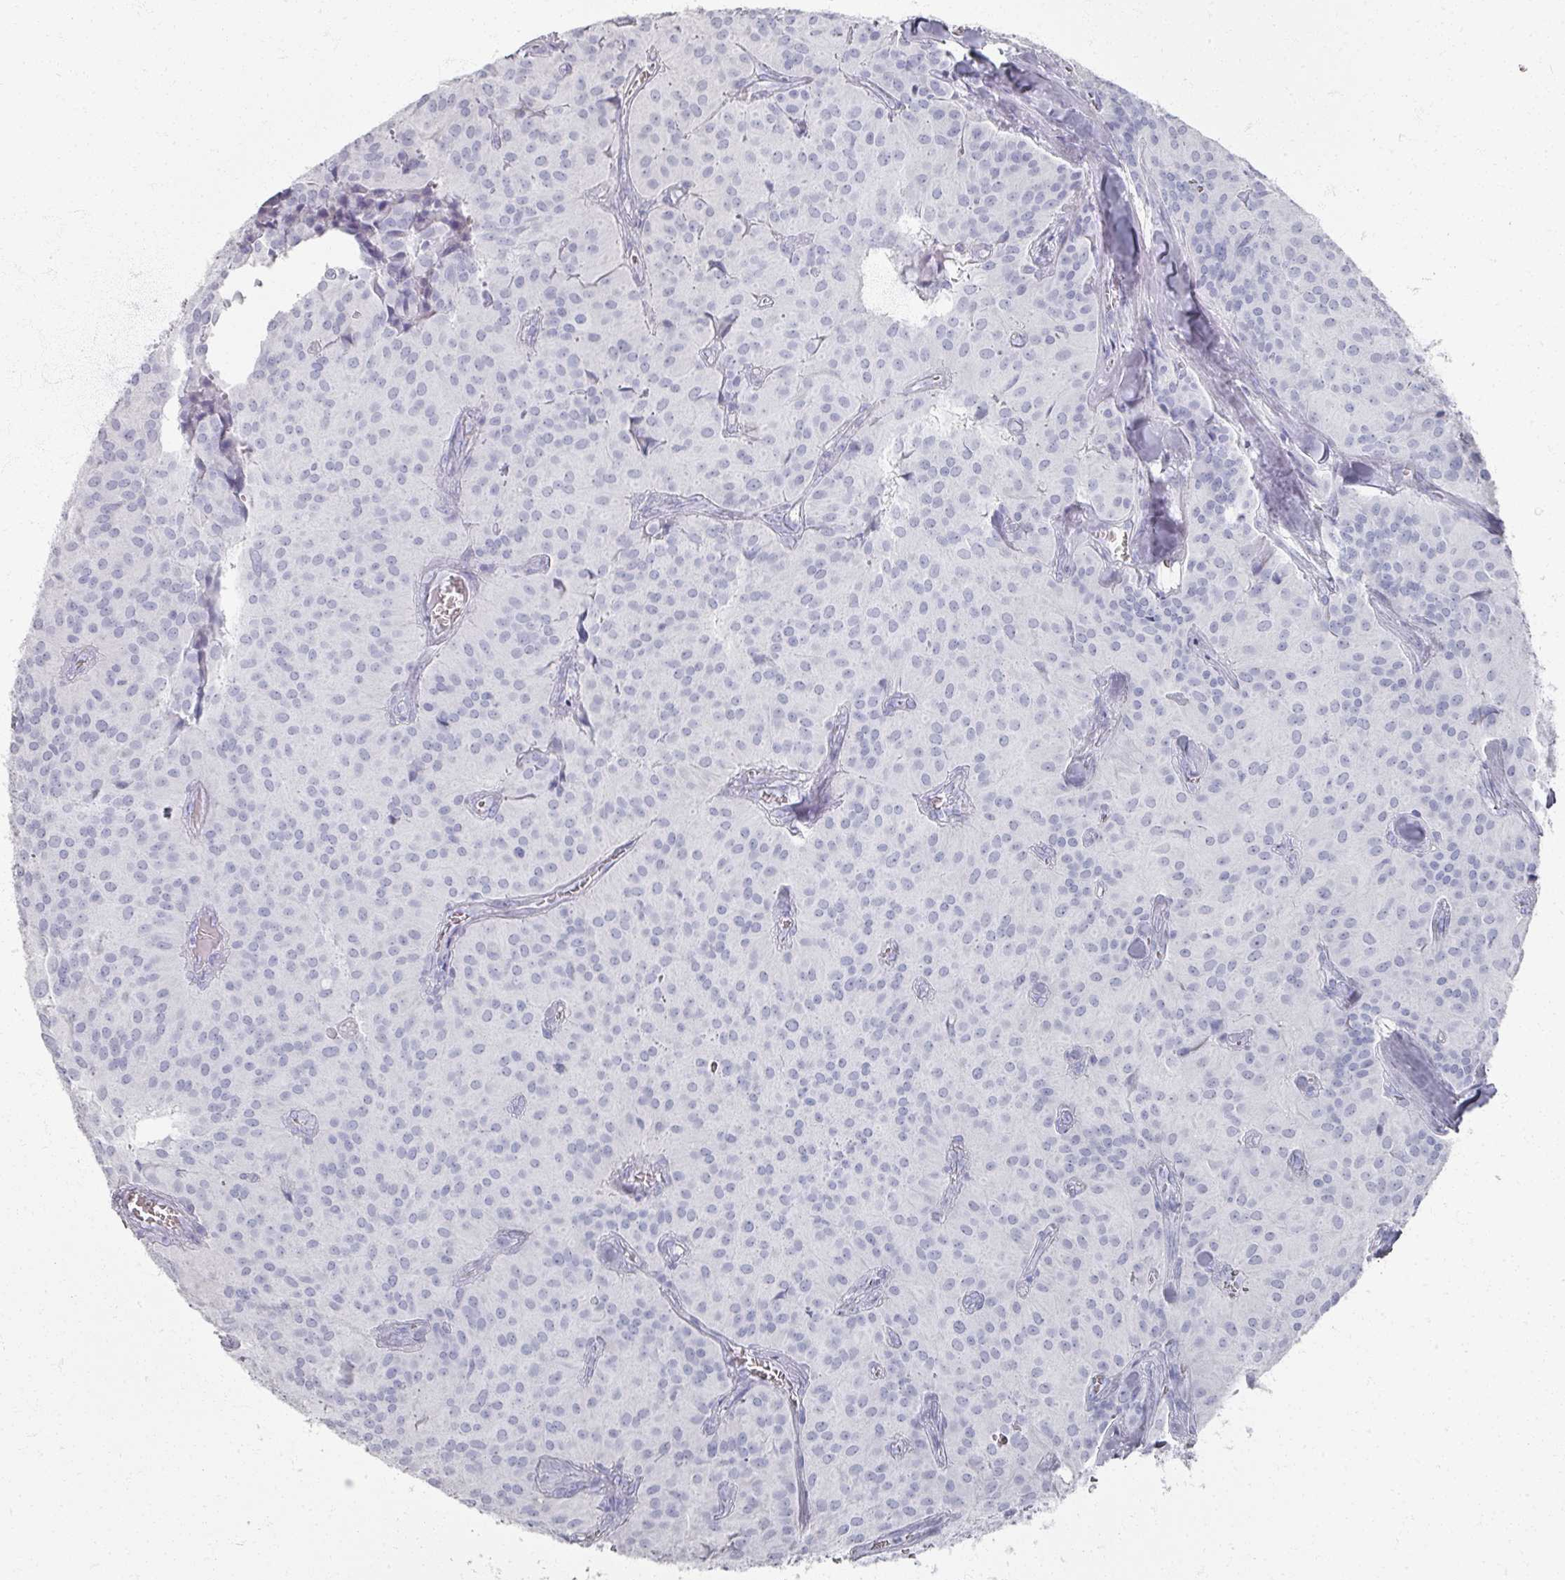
{"staining": {"intensity": "negative", "quantity": "none", "location": "none"}, "tissue": "glioma", "cell_type": "Tumor cells", "image_type": "cancer", "snomed": [{"axis": "morphology", "description": "Glioma, malignant, Low grade"}, {"axis": "topography", "description": "Brain"}], "caption": "High magnification brightfield microscopy of glioma stained with DAB (3,3'-diaminobenzidine) (brown) and counterstained with hematoxylin (blue): tumor cells show no significant positivity. (DAB (3,3'-diaminobenzidine) IHC visualized using brightfield microscopy, high magnification).", "gene": "PSKH1", "patient": {"sex": "male", "age": 42}}